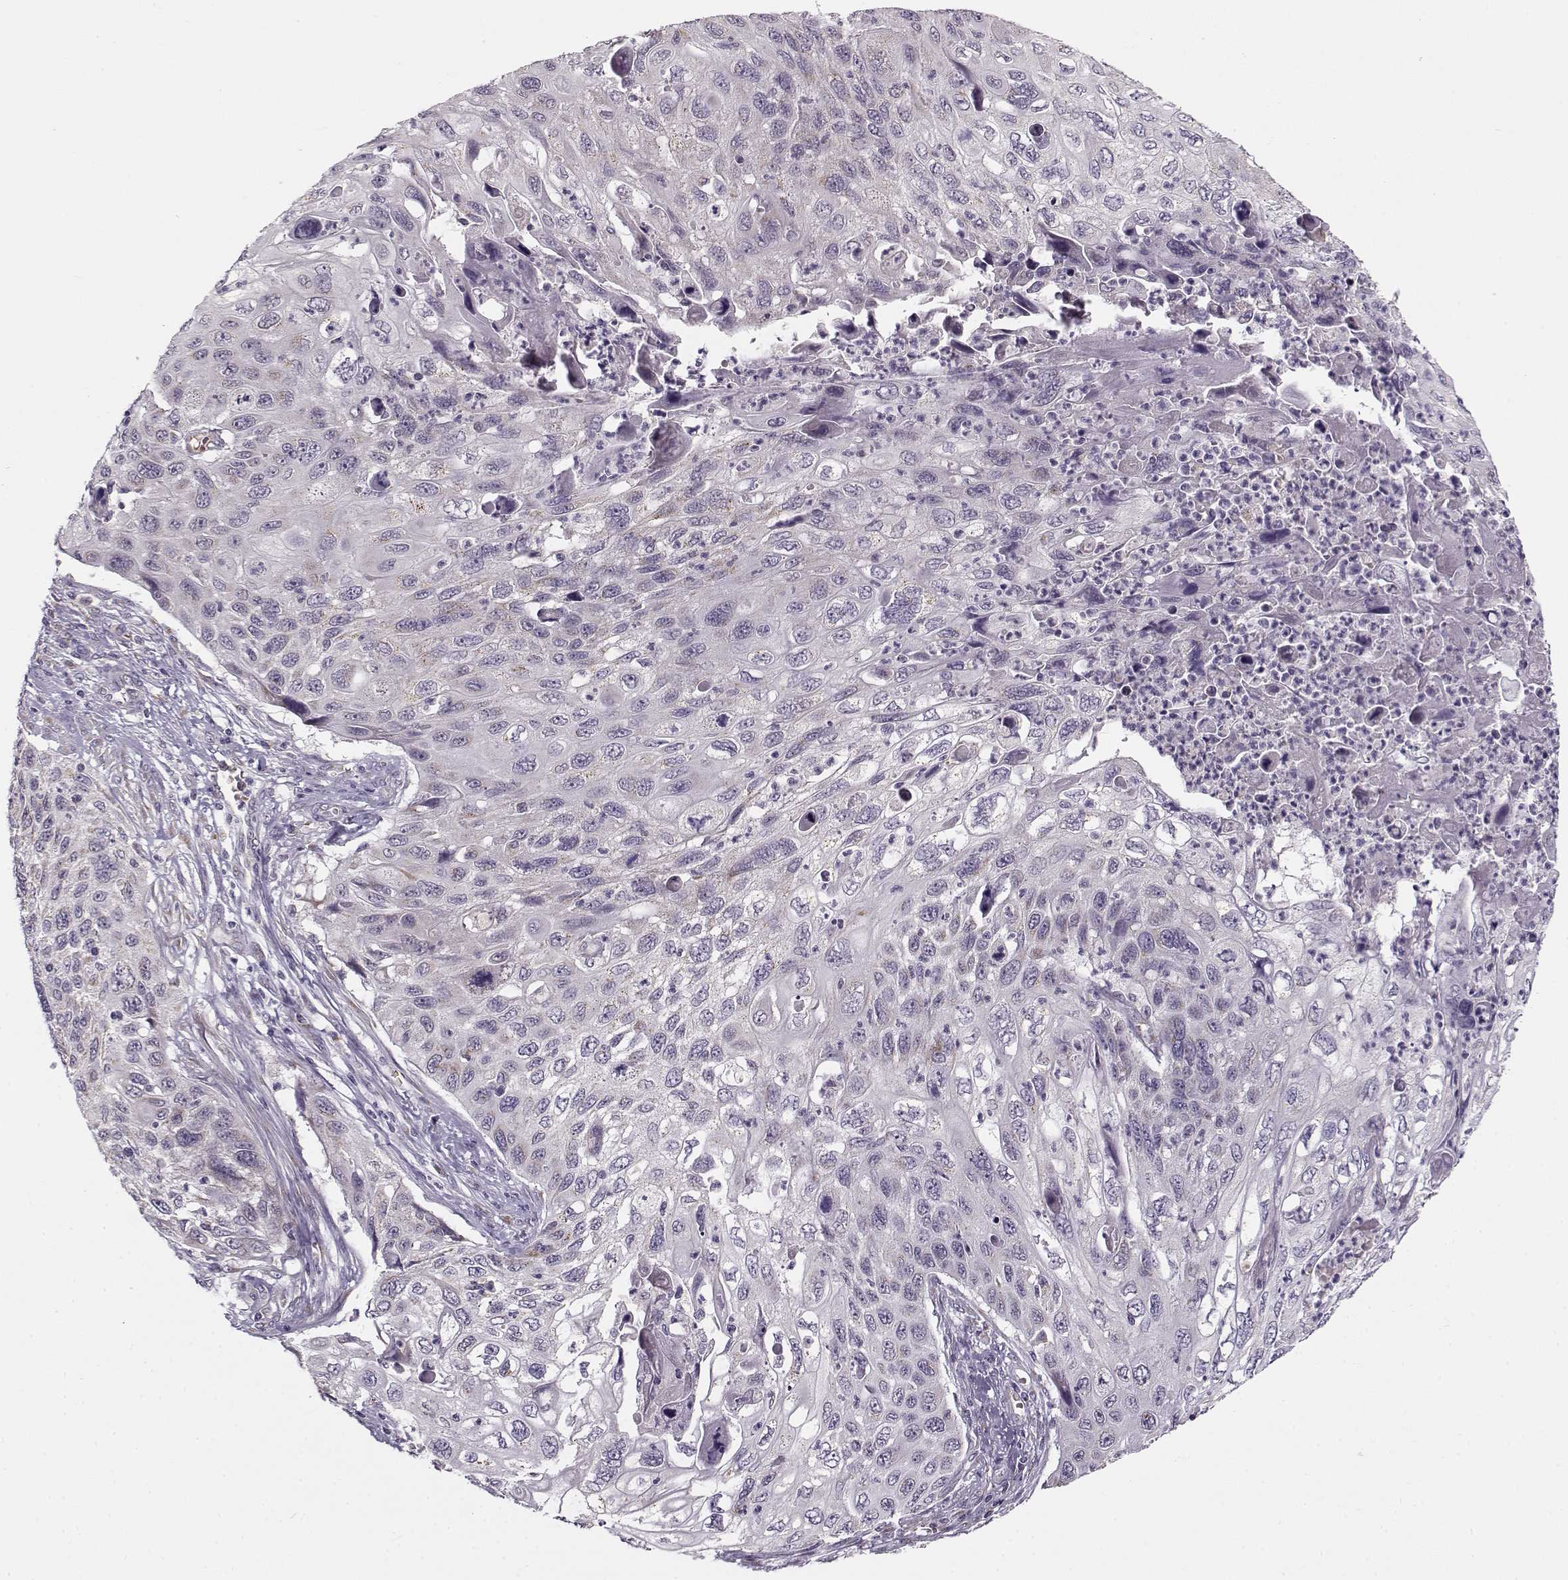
{"staining": {"intensity": "negative", "quantity": "none", "location": "none"}, "tissue": "cervical cancer", "cell_type": "Tumor cells", "image_type": "cancer", "snomed": [{"axis": "morphology", "description": "Squamous cell carcinoma, NOS"}, {"axis": "topography", "description": "Cervix"}], "caption": "DAB immunohistochemical staining of human squamous cell carcinoma (cervical) displays no significant staining in tumor cells.", "gene": "SLC4A5", "patient": {"sex": "female", "age": 70}}